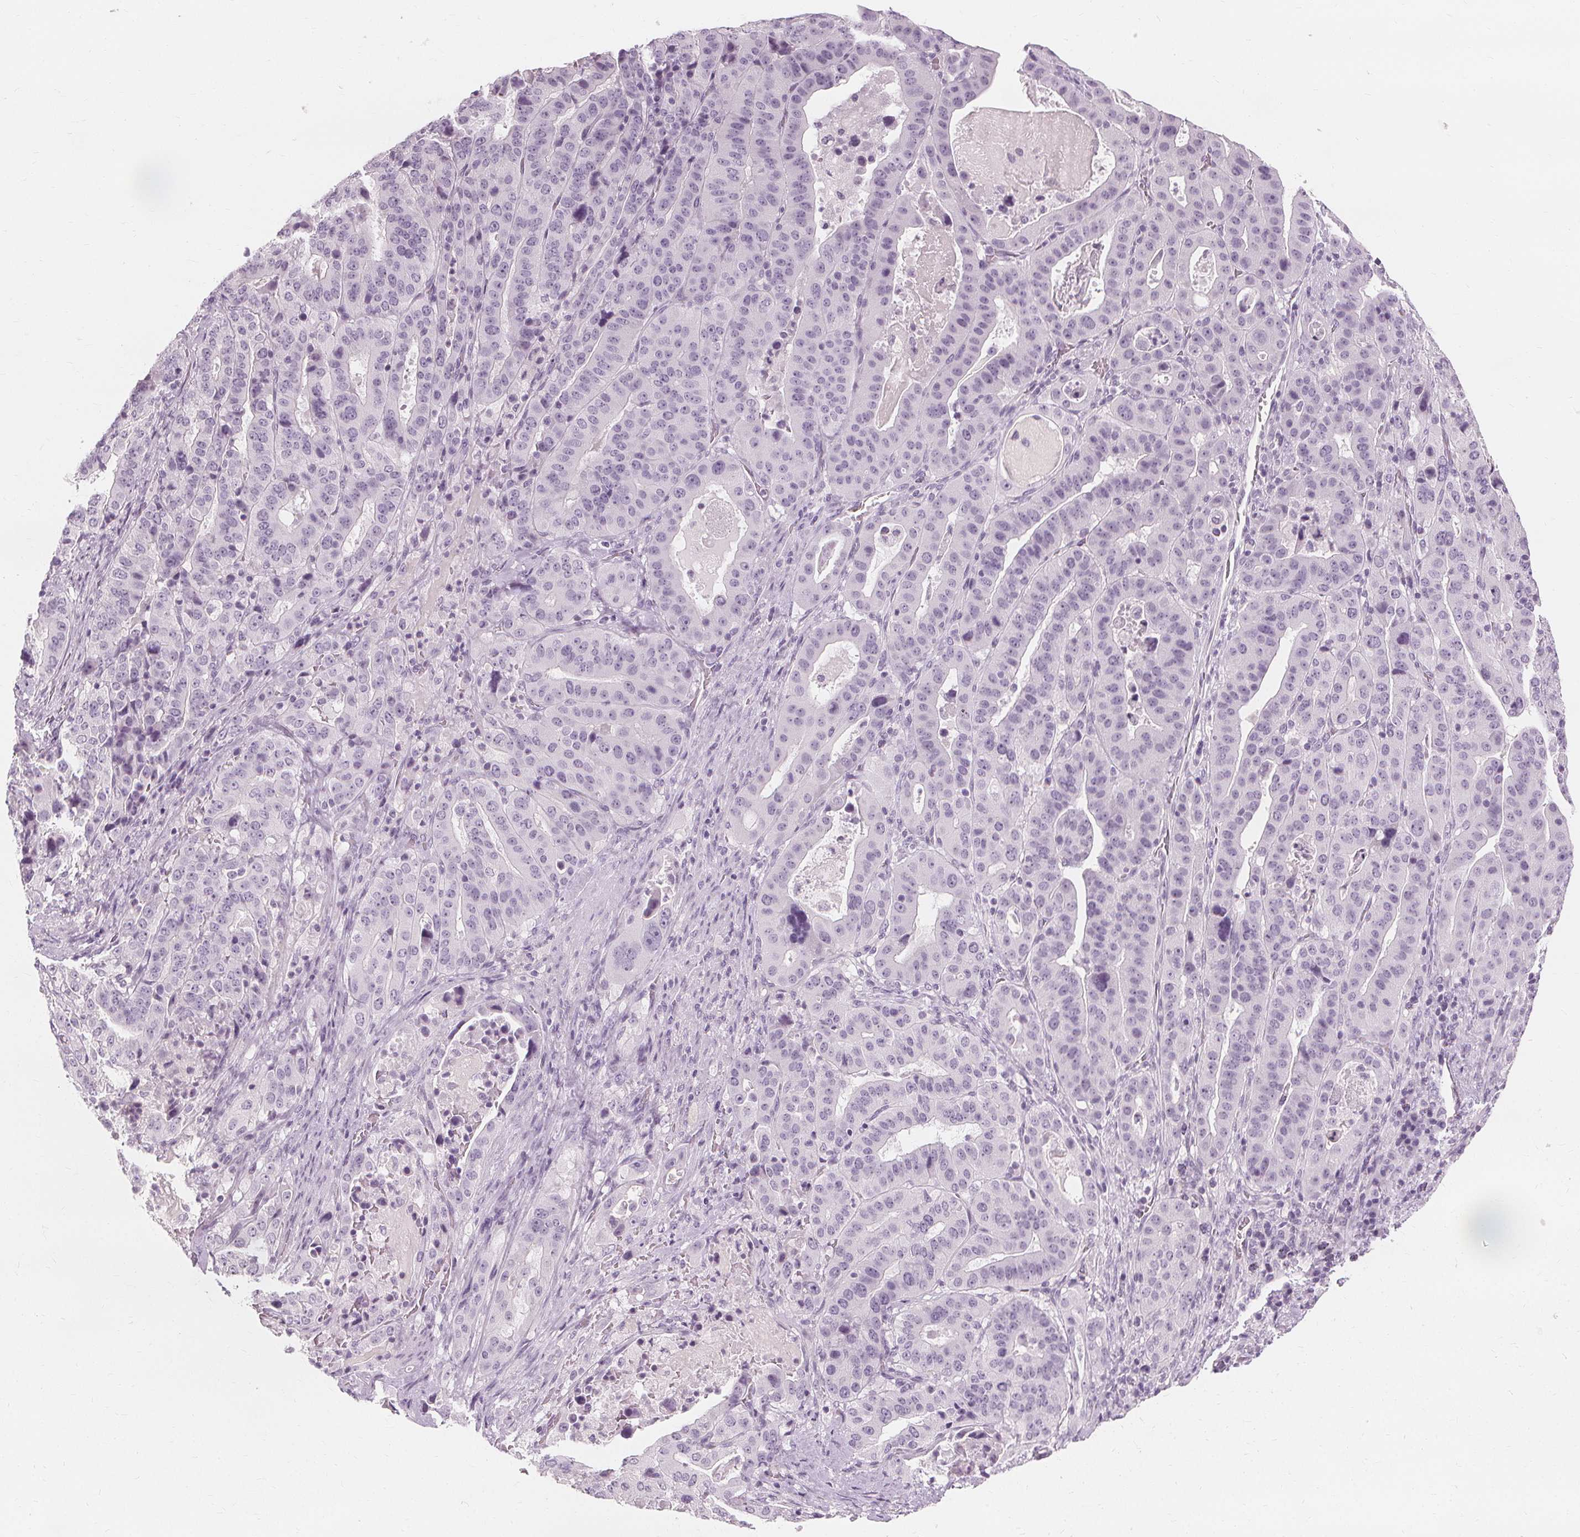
{"staining": {"intensity": "negative", "quantity": "none", "location": "none"}, "tissue": "stomach cancer", "cell_type": "Tumor cells", "image_type": "cancer", "snomed": [{"axis": "morphology", "description": "Adenocarcinoma, NOS"}, {"axis": "topography", "description": "Stomach"}], "caption": "Protein analysis of stomach adenocarcinoma reveals no significant positivity in tumor cells.", "gene": "MUC12", "patient": {"sex": "male", "age": 48}}